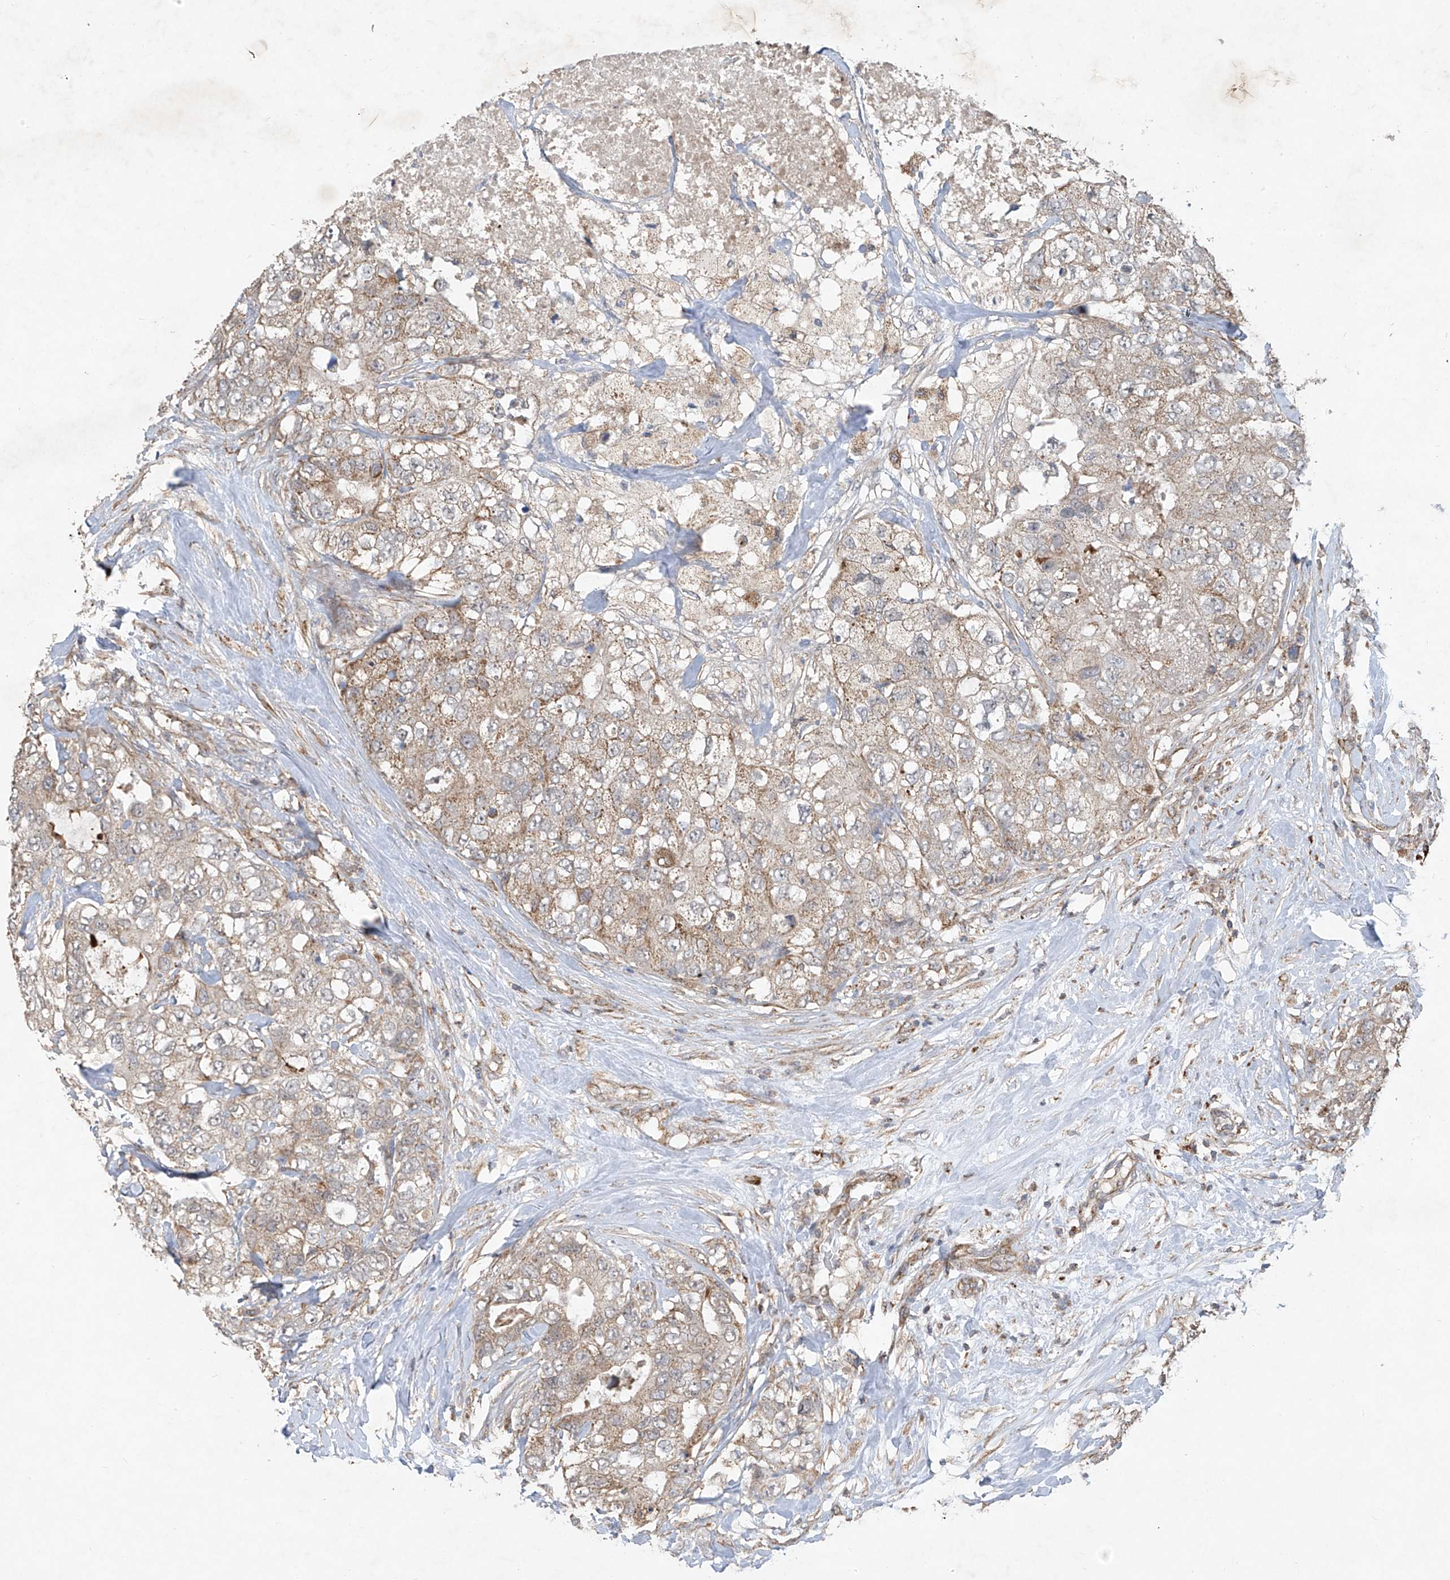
{"staining": {"intensity": "weak", "quantity": ">75%", "location": "cytoplasmic/membranous"}, "tissue": "breast cancer", "cell_type": "Tumor cells", "image_type": "cancer", "snomed": [{"axis": "morphology", "description": "Duct carcinoma"}, {"axis": "topography", "description": "Breast"}], "caption": "Breast infiltrating ductal carcinoma stained for a protein (brown) displays weak cytoplasmic/membranous positive expression in approximately >75% of tumor cells.", "gene": "UQCC1", "patient": {"sex": "female", "age": 62}}